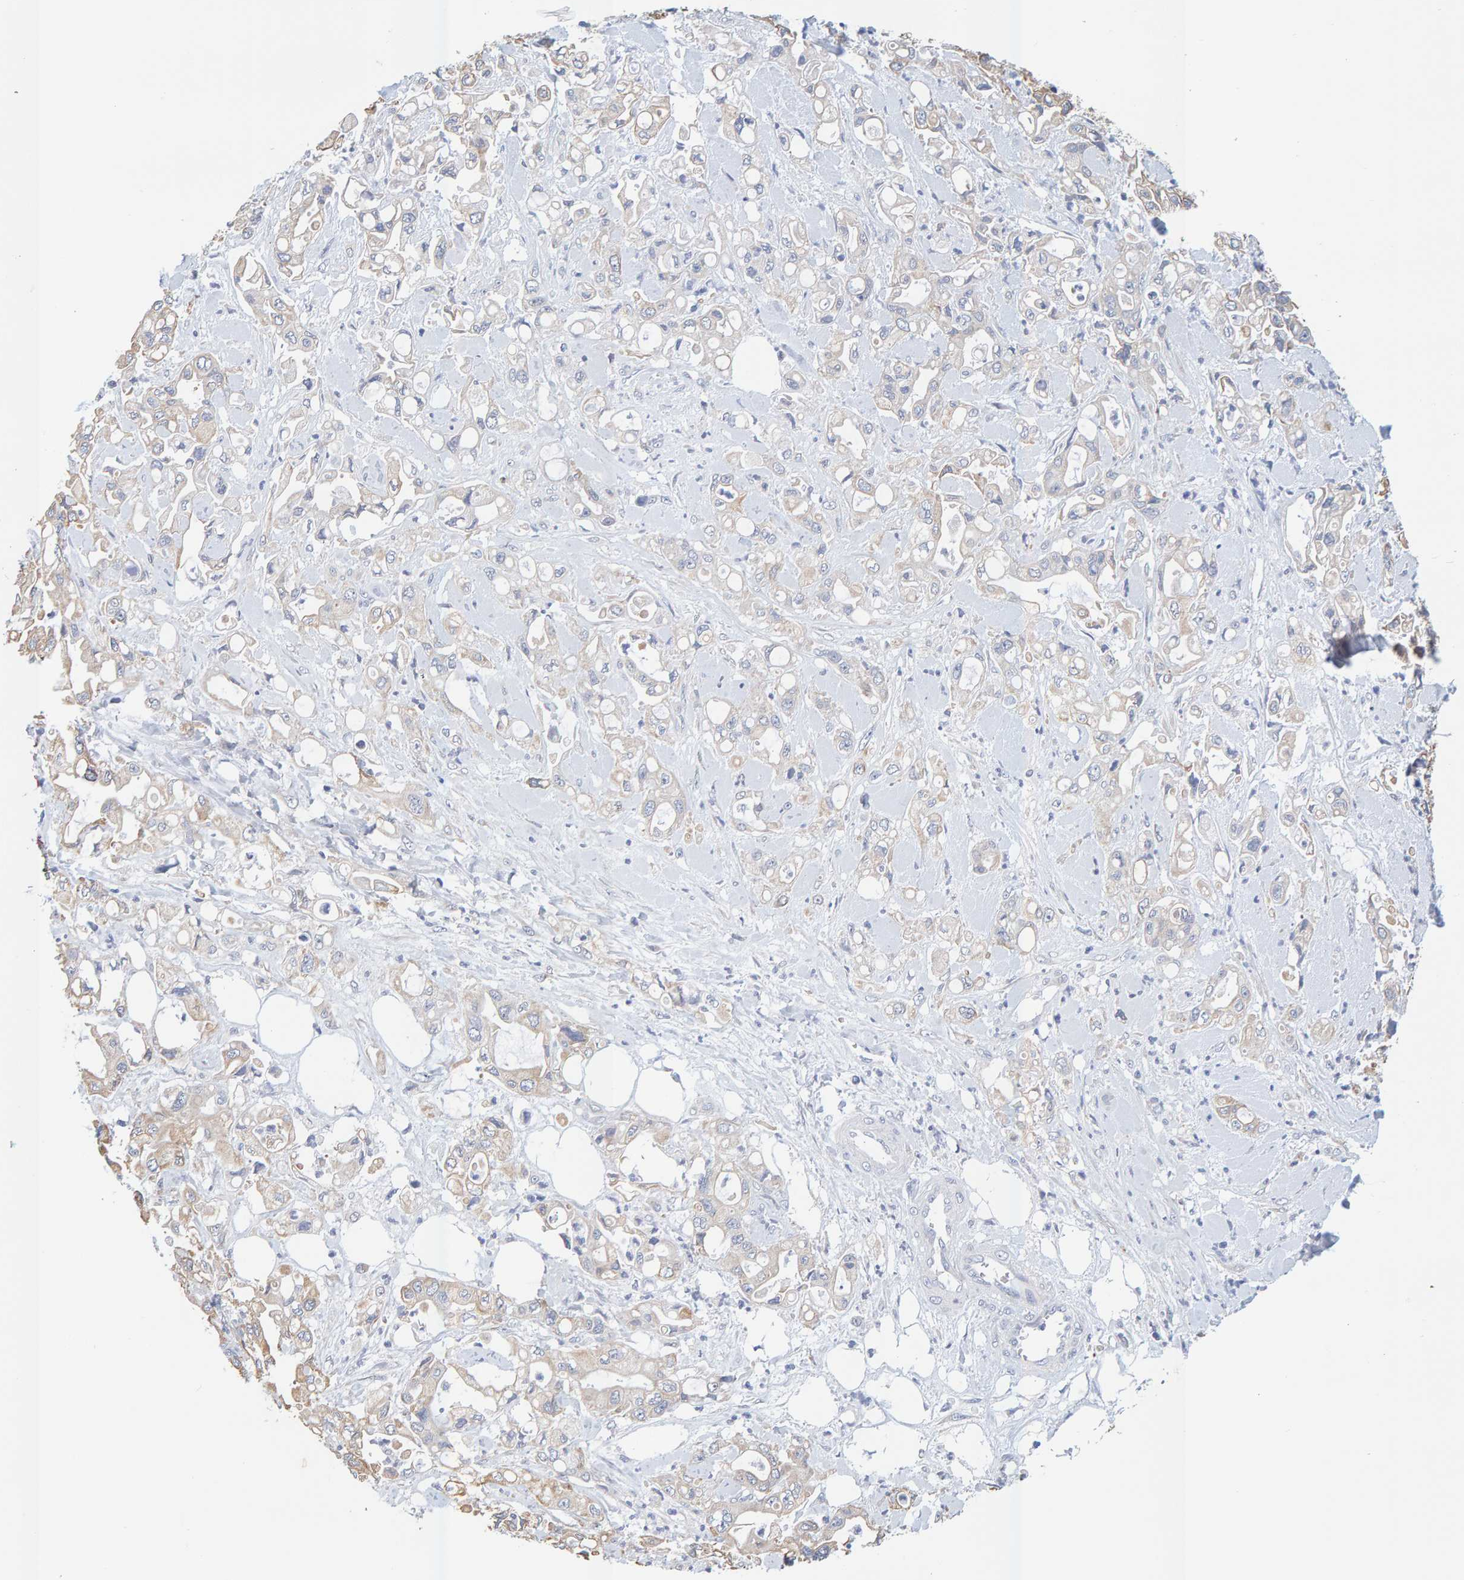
{"staining": {"intensity": "weak", "quantity": "<25%", "location": "cytoplasmic/membranous"}, "tissue": "pancreatic cancer", "cell_type": "Tumor cells", "image_type": "cancer", "snomed": [{"axis": "morphology", "description": "Adenocarcinoma, NOS"}, {"axis": "topography", "description": "Pancreas"}], "caption": "DAB immunohistochemical staining of pancreatic adenocarcinoma displays no significant positivity in tumor cells.", "gene": "SGPL1", "patient": {"sex": "male", "age": 70}}